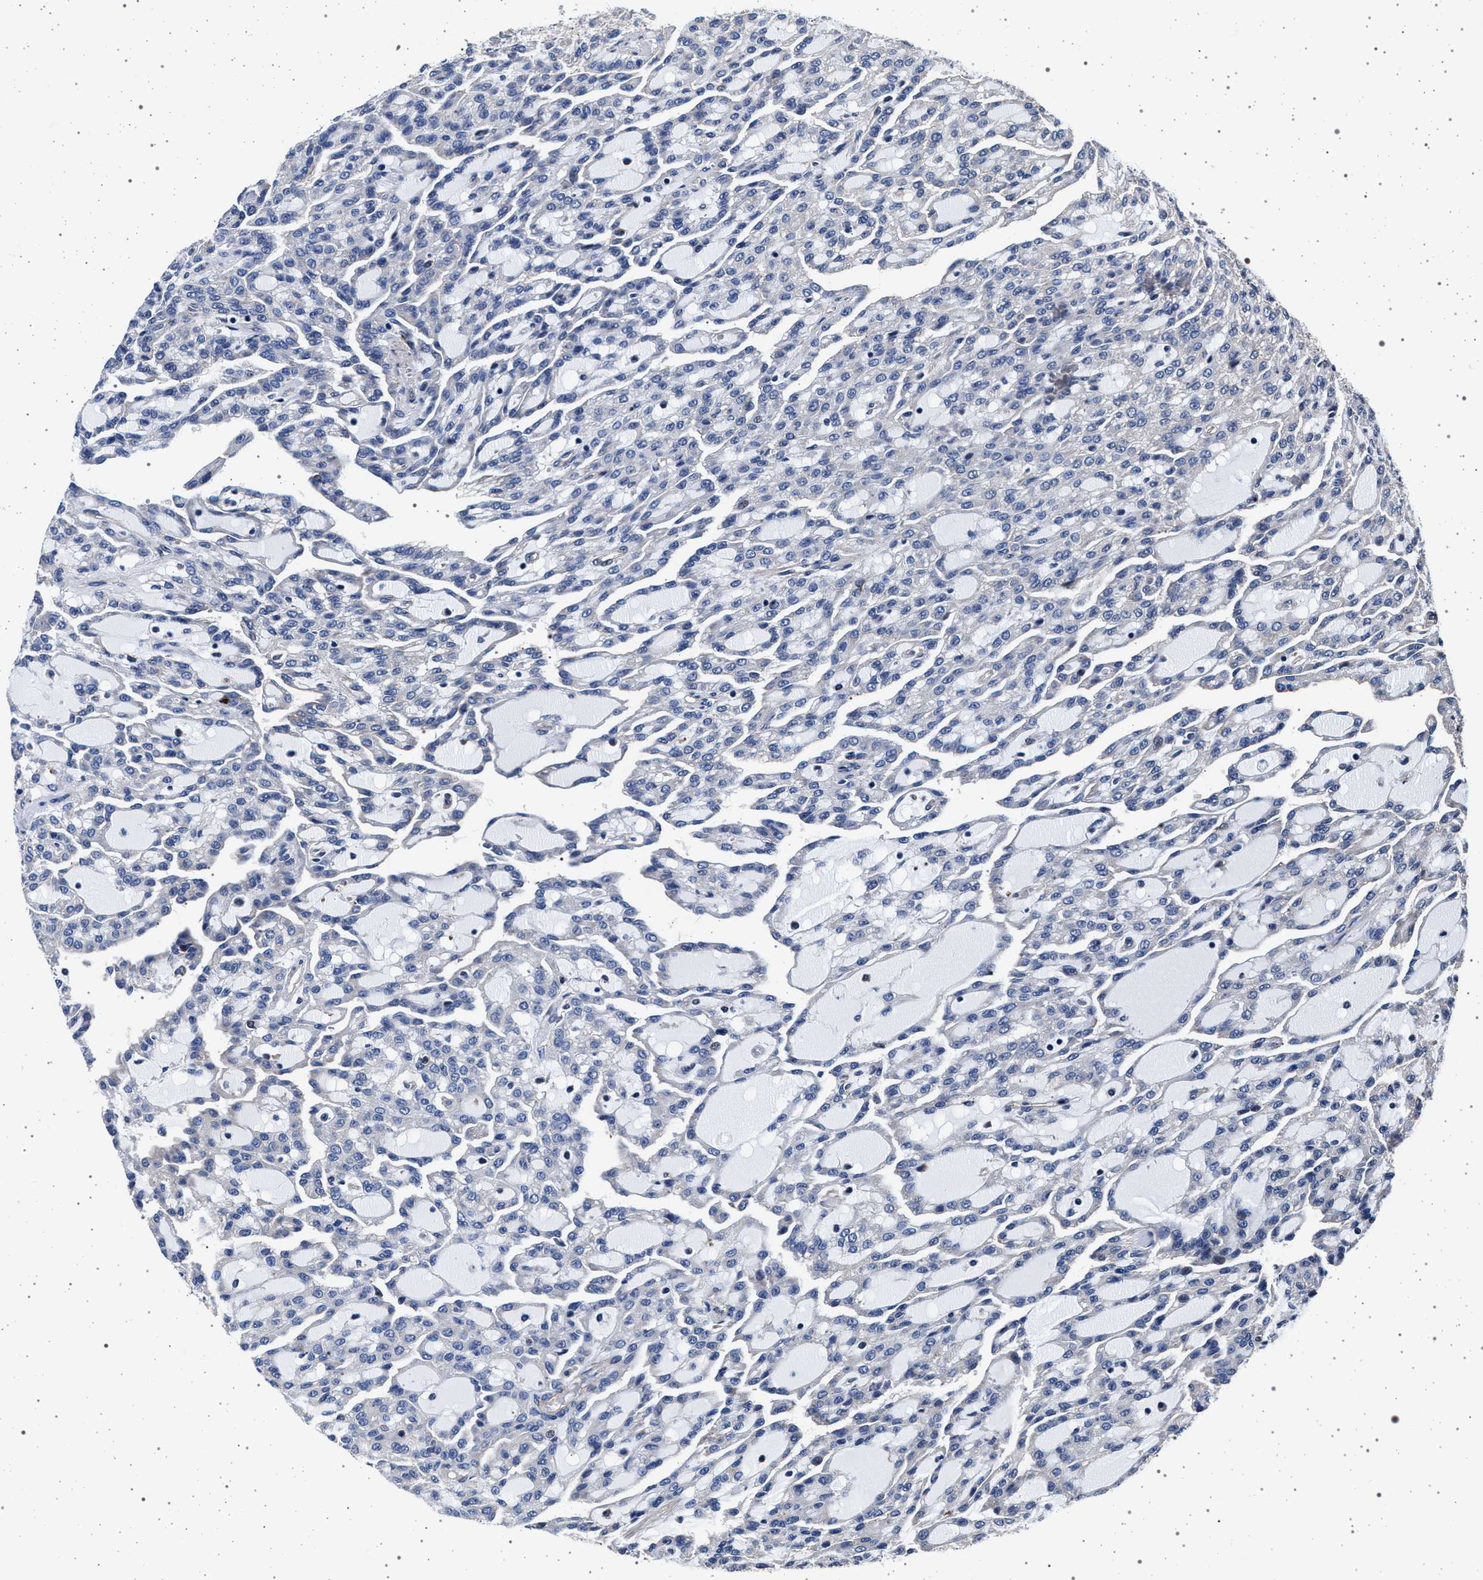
{"staining": {"intensity": "negative", "quantity": "none", "location": "none"}, "tissue": "renal cancer", "cell_type": "Tumor cells", "image_type": "cancer", "snomed": [{"axis": "morphology", "description": "Adenocarcinoma, NOS"}, {"axis": "topography", "description": "Kidney"}], "caption": "Micrograph shows no significant protein positivity in tumor cells of renal cancer (adenocarcinoma). Brightfield microscopy of immunohistochemistry (IHC) stained with DAB (brown) and hematoxylin (blue), captured at high magnification.", "gene": "KCNK6", "patient": {"sex": "male", "age": 63}}